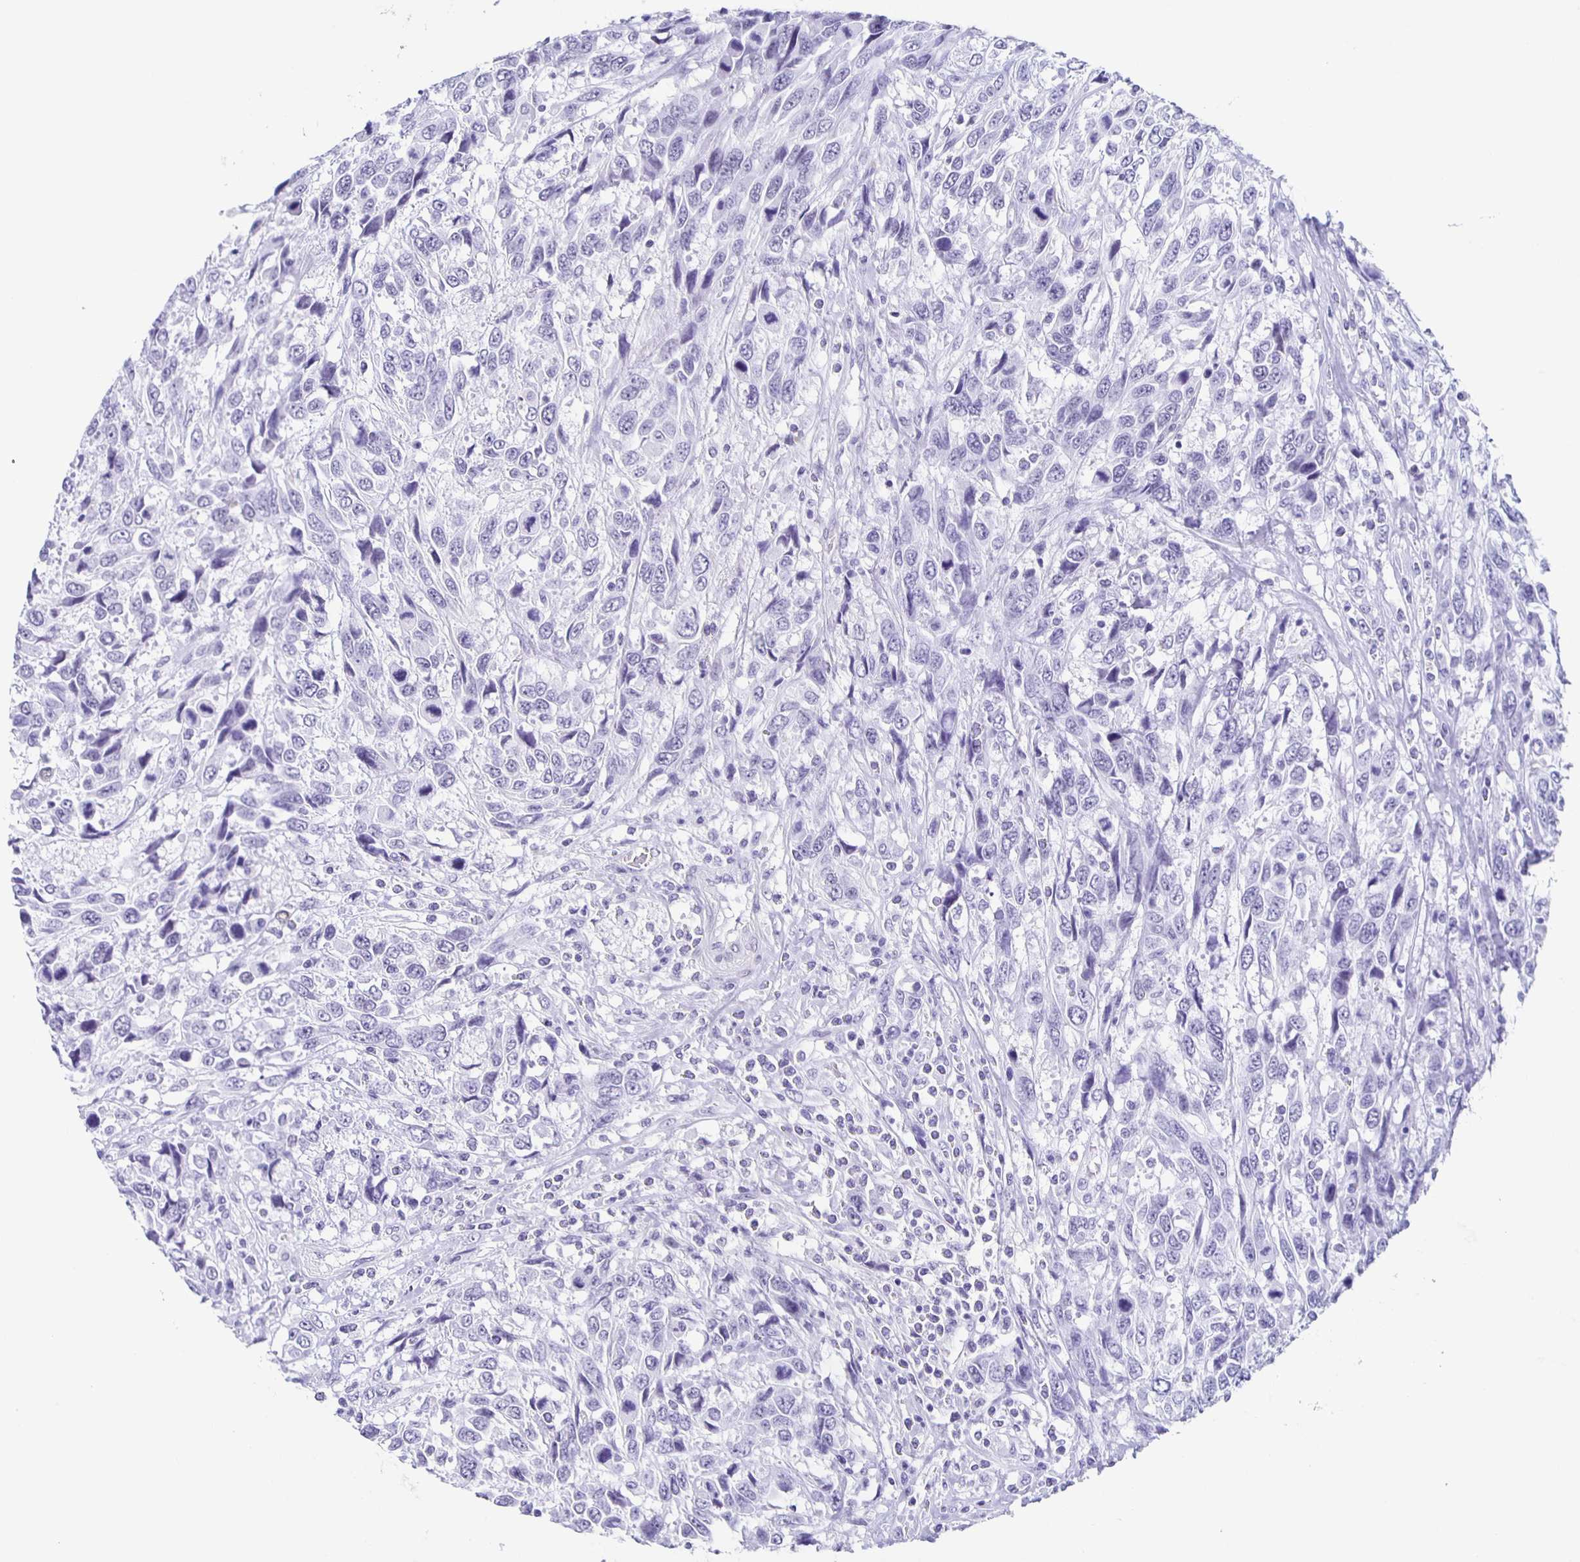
{"staining": {"intensity": "negative", "quantity": "none", "location": "none"}, "tissue": "urothelial cancer", "cell_type": "Tumor cells", "image_type": "cancer", "snomed": [{"axis": "morphology", "description": "Urothelial carcinoma, High grade"}, {"axis": "topography", "description": "Urinary bladder"}], "caption": "Immunohistochemistry (IHC) image of neoplastic tissue: urothelial carcinoma (high-grade) stained with DAB reveals no significant protein expression in tumor cells.", "gene": "TPPP", "patient": {"sex": "female", "age": 70}}